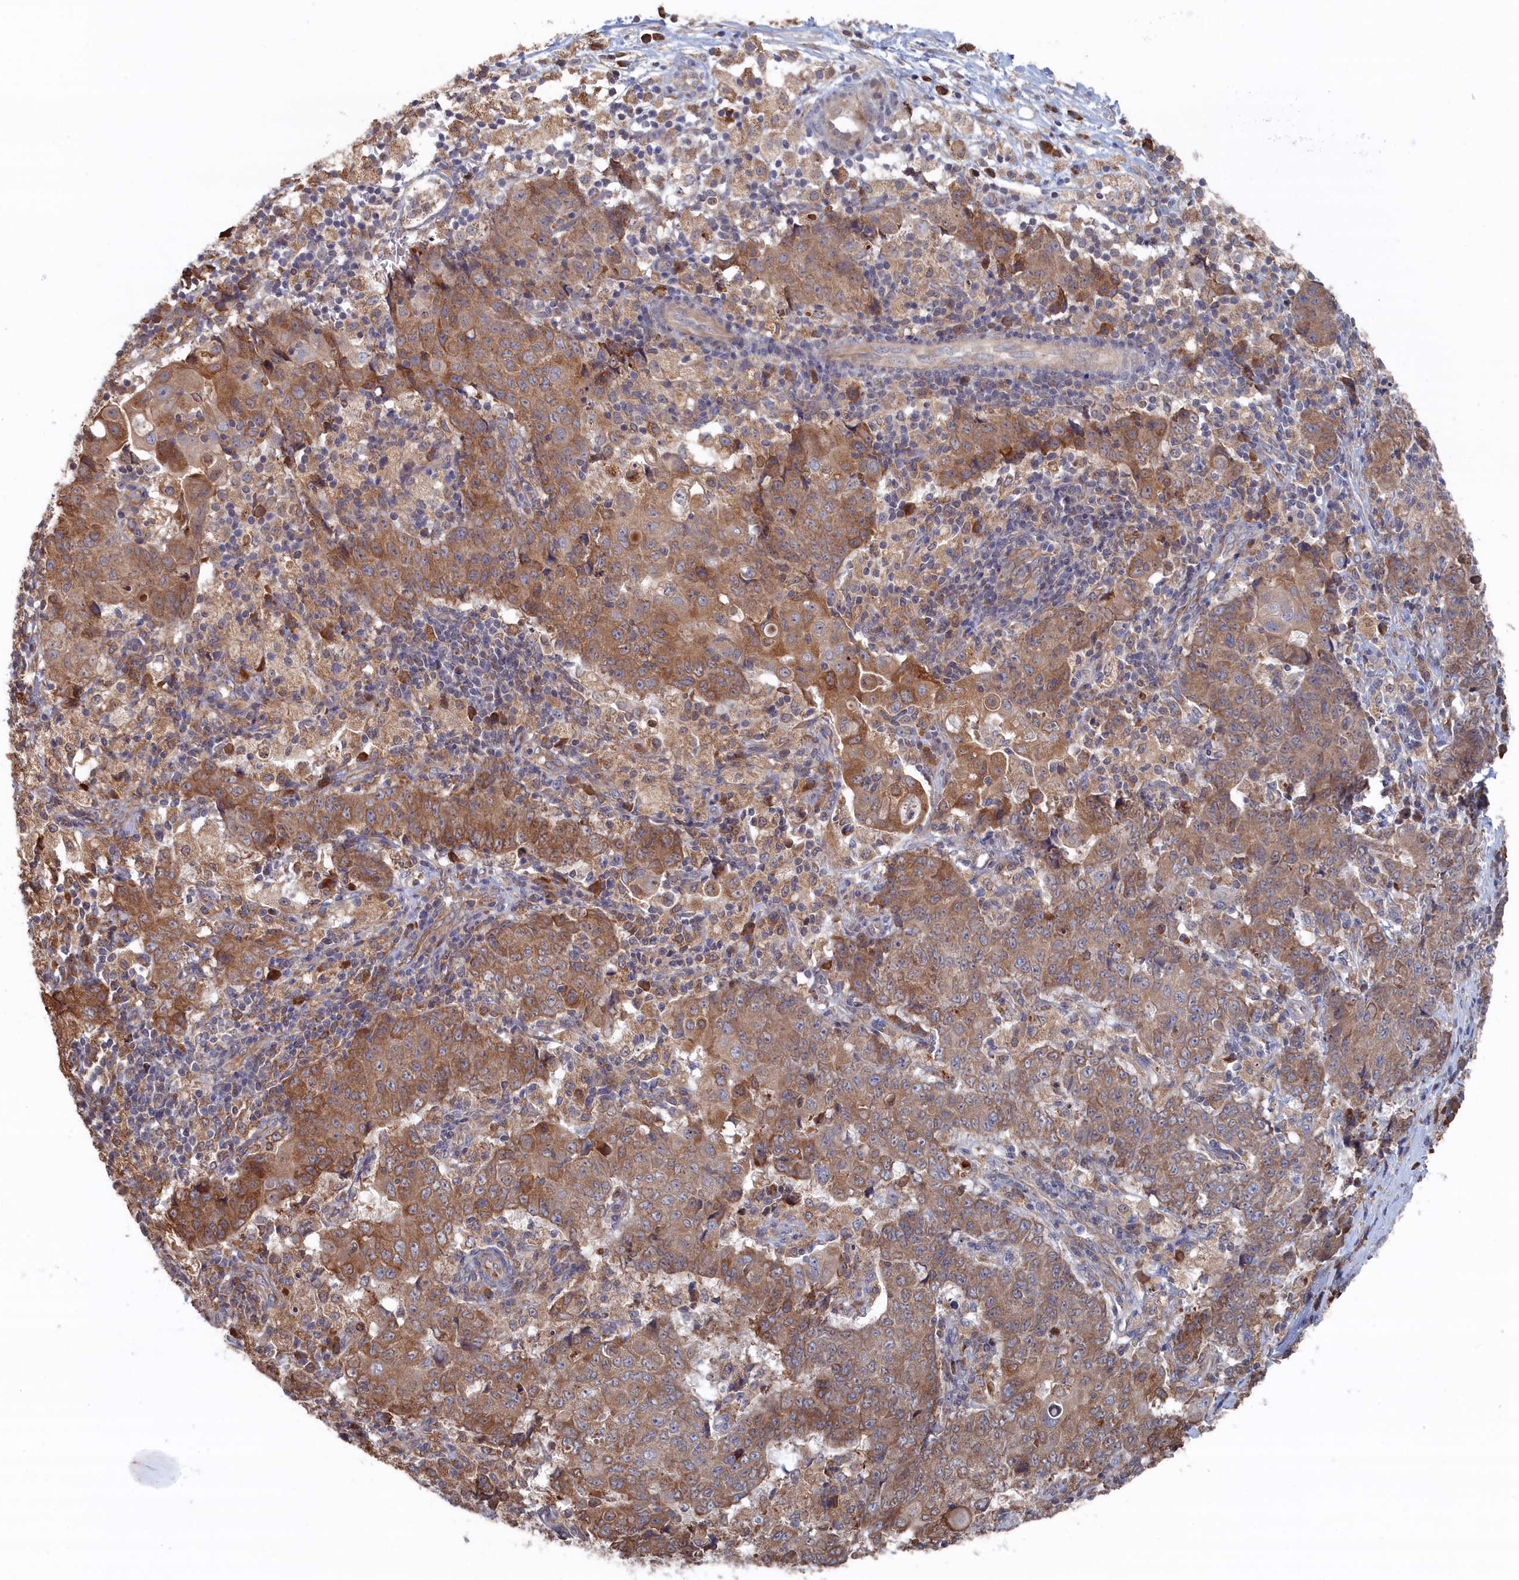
{"staining": {"intensity": "moderate", "quantity": ">75%", "location": "cytoplasmic/membranous"}, "tissue": "ovarian cancer", "cell_type": "Tumor cells", "image_type": "cancer", "snomed": [{"axis": "morphology", "description": "Carcinoma, endometroid"}, {"axis": "topography", "description": "Ovary"}], "caption": "High-magnification brightfield microscopy of ovarian cancer stained with DAB (brown) and counterstained with hematoxylin (blue). tumor cells exhibit moderate cytoplasmic/membranous positivity is present in approximately>75% of cells. The staining is performed using DAB brown chromogen to label protein expression. The nuclei are counter-stained blue using hematoxylin.", "gene": "BPIFB6", "patient": {"sex": "female", "age": 42}}